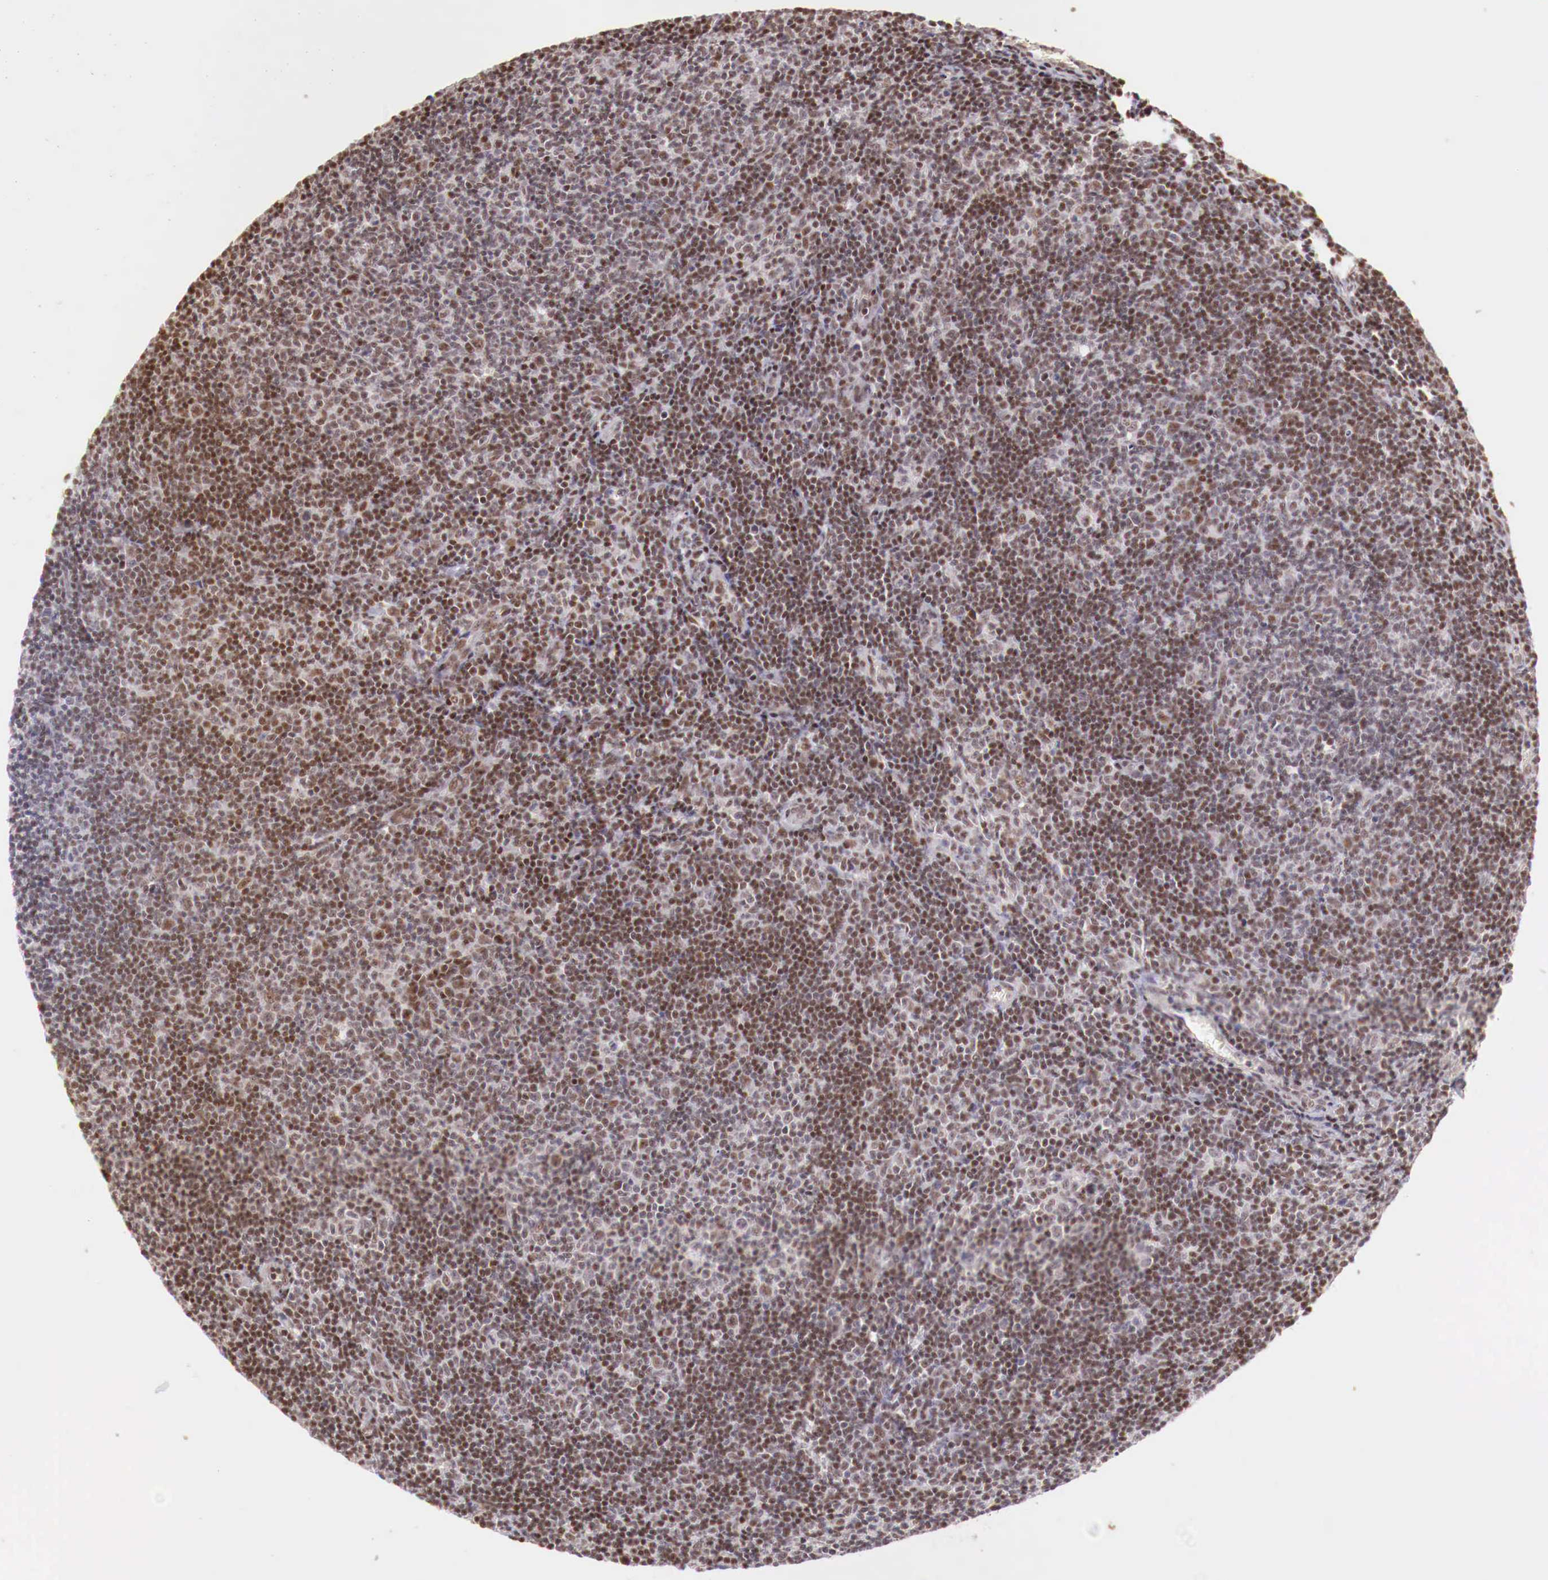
{"staining": {"intensity": "weak", "quantity": "25%-75%", "location": "nuclear"}, "tissue": "lymphoma", "cell_type": "Tumor cells", "image_type": "cancer", "snomed": [{"axis": "morphology", "description": "Malignant lymphoma, non-Hodgkin's type, Low grade"}, {"axis": "topography", "description": "Lymph node"}], "caption": "Low-grade malignant lymphoma, non-Hodgkin's type stained with a protein marker exhibits weak staining in tumor cells.", "gene": "SP1", "patient": {"sex": "male", "age": 49}}